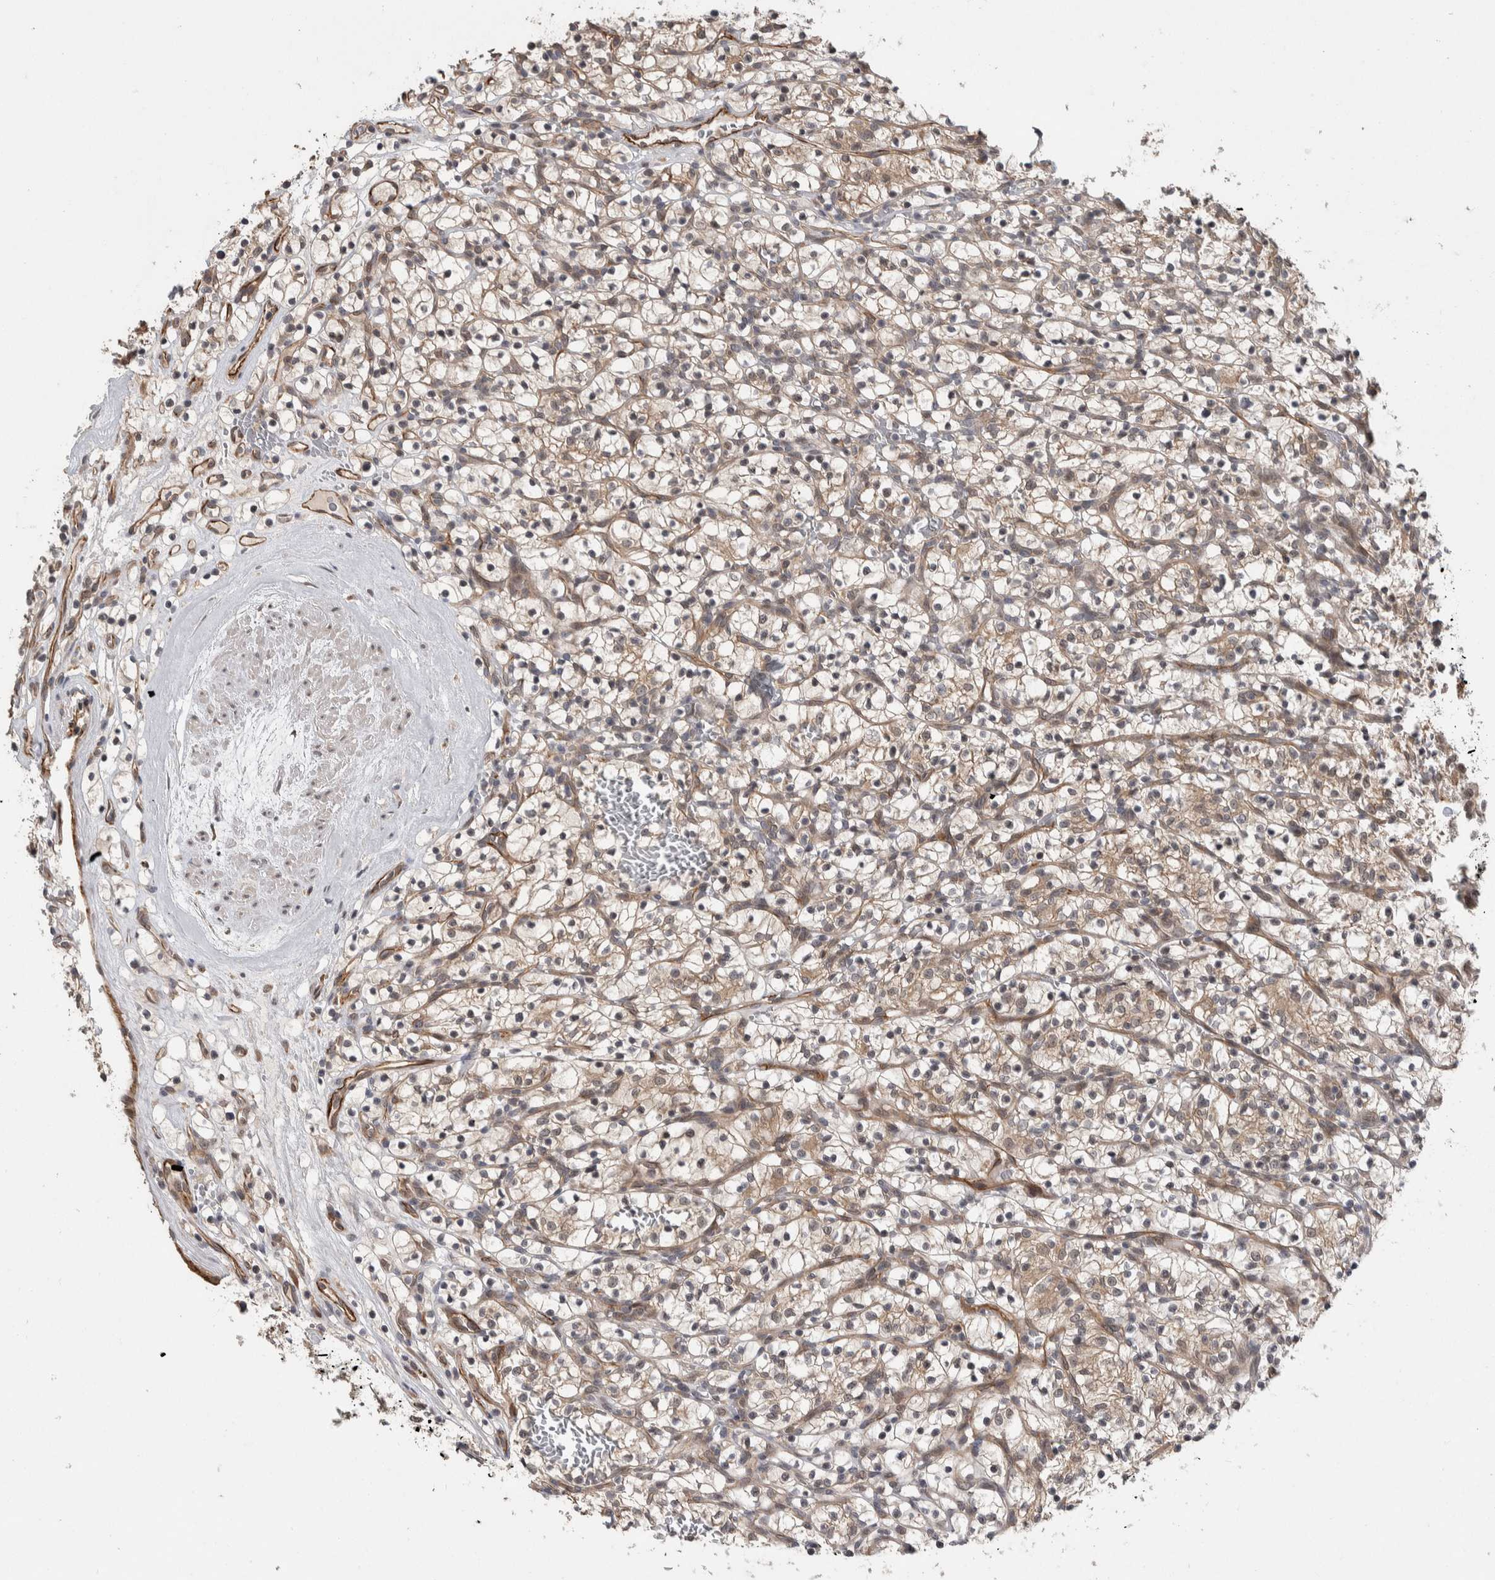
{"staining": {"intensity": "weak", "quantity": ">75%", "location": "cytoplasmic/membranous"}, "tissue": "renal cancer", "cell_type": "Tumor cells", "image_type": "cancer", "snomed": [{"axis": "morphology", "description": "Adenocarcinoma, NOS"}, {"axis": "topography", "description": "Kidney"}], "caption": "The image shows immunohistochemical staining of adenocarcinoma (renal). There is weak cytoplasmic/membranous expression is seen in approximately >75% of tumor cells.", "gene": "PRDM4", "patient": {"sex": "female", "age": 57}}